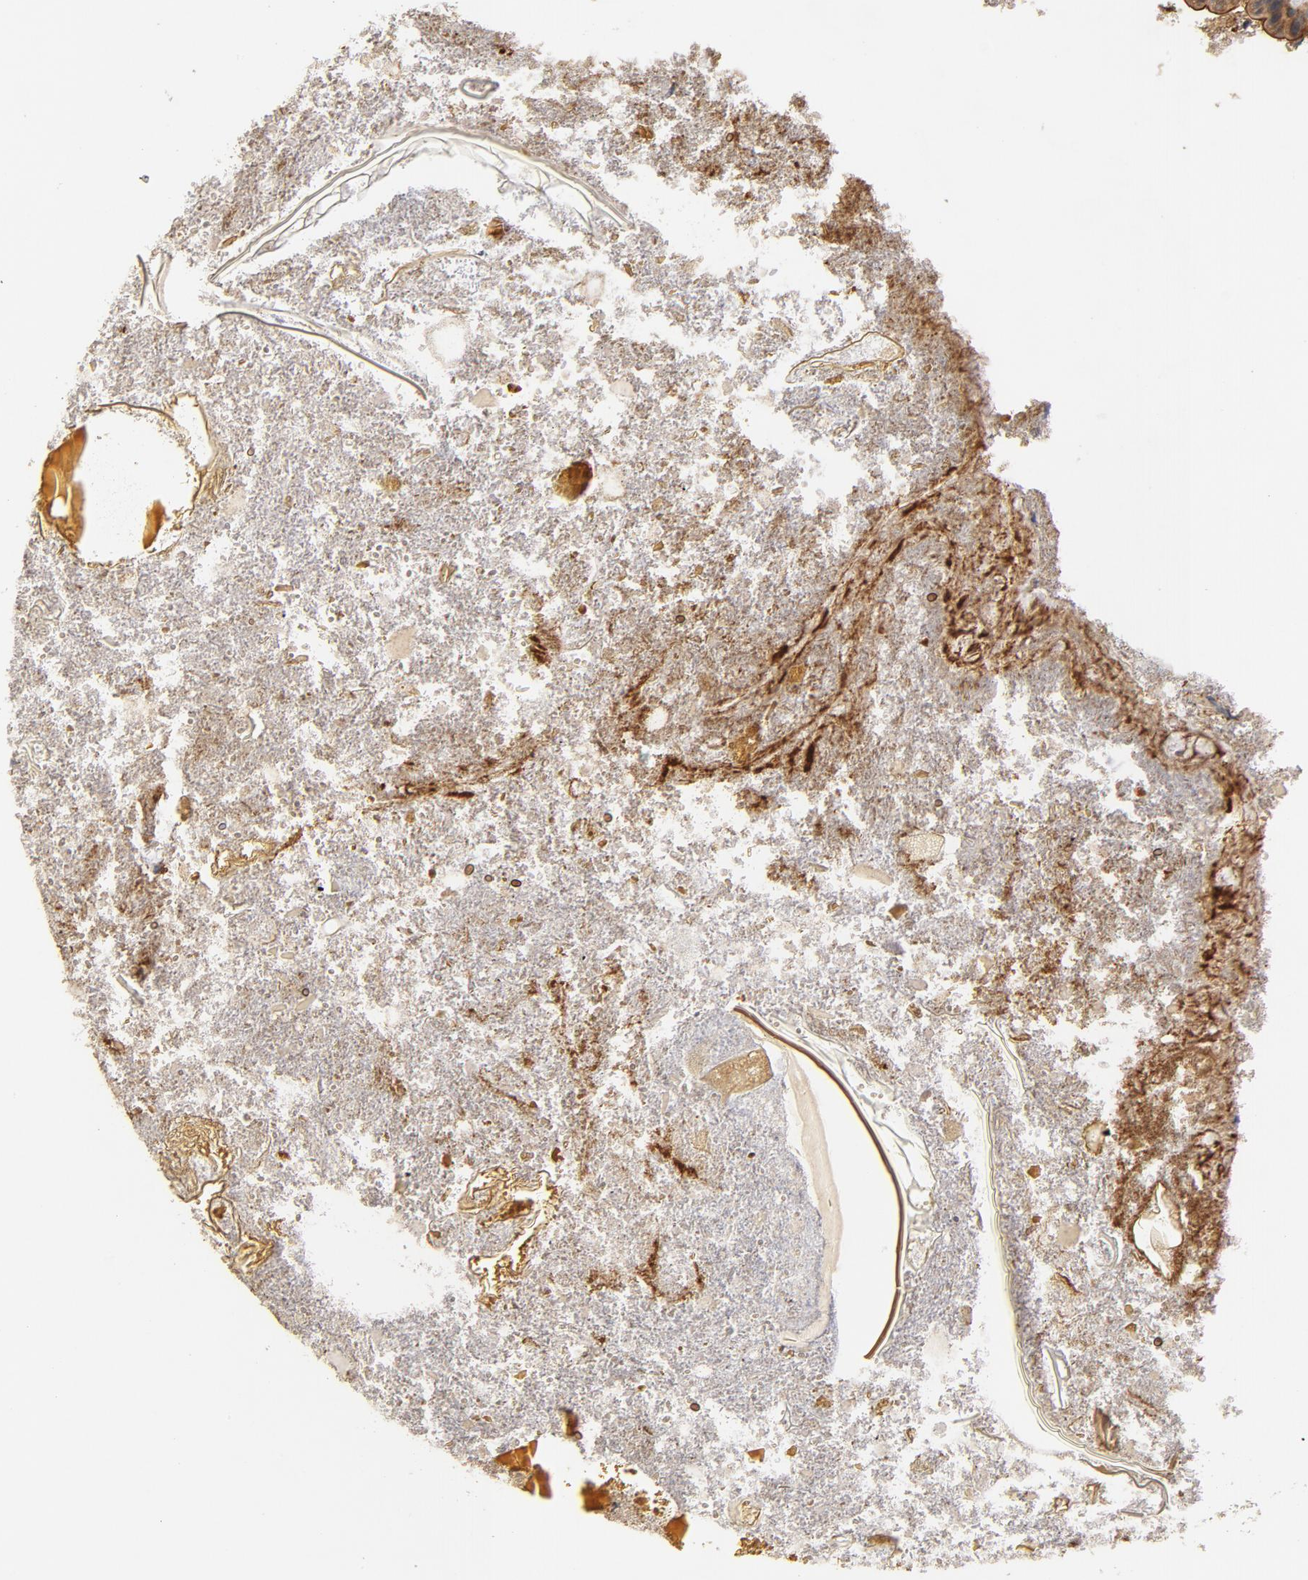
{"staining": {"intensity": "moderate", "quantity": ">75%", "location": "cytoplasmic/membranous"}, "tissue": "appendix", "cell_type": "Glandular cells", "image_type": "normal", "snomed": [{"axis": "morphology", "description": "Normal tissue, NOS"}, {"axis": "topography", "description": "Appendix"}], "caption": "Appendix stained for a protein (brown) exhibits moderate cytoplasmic/membranous positive positivity in approximately >75% of glandular cells.", "gene": "EZR", "patient": {"sex": "female", "age": 10}}